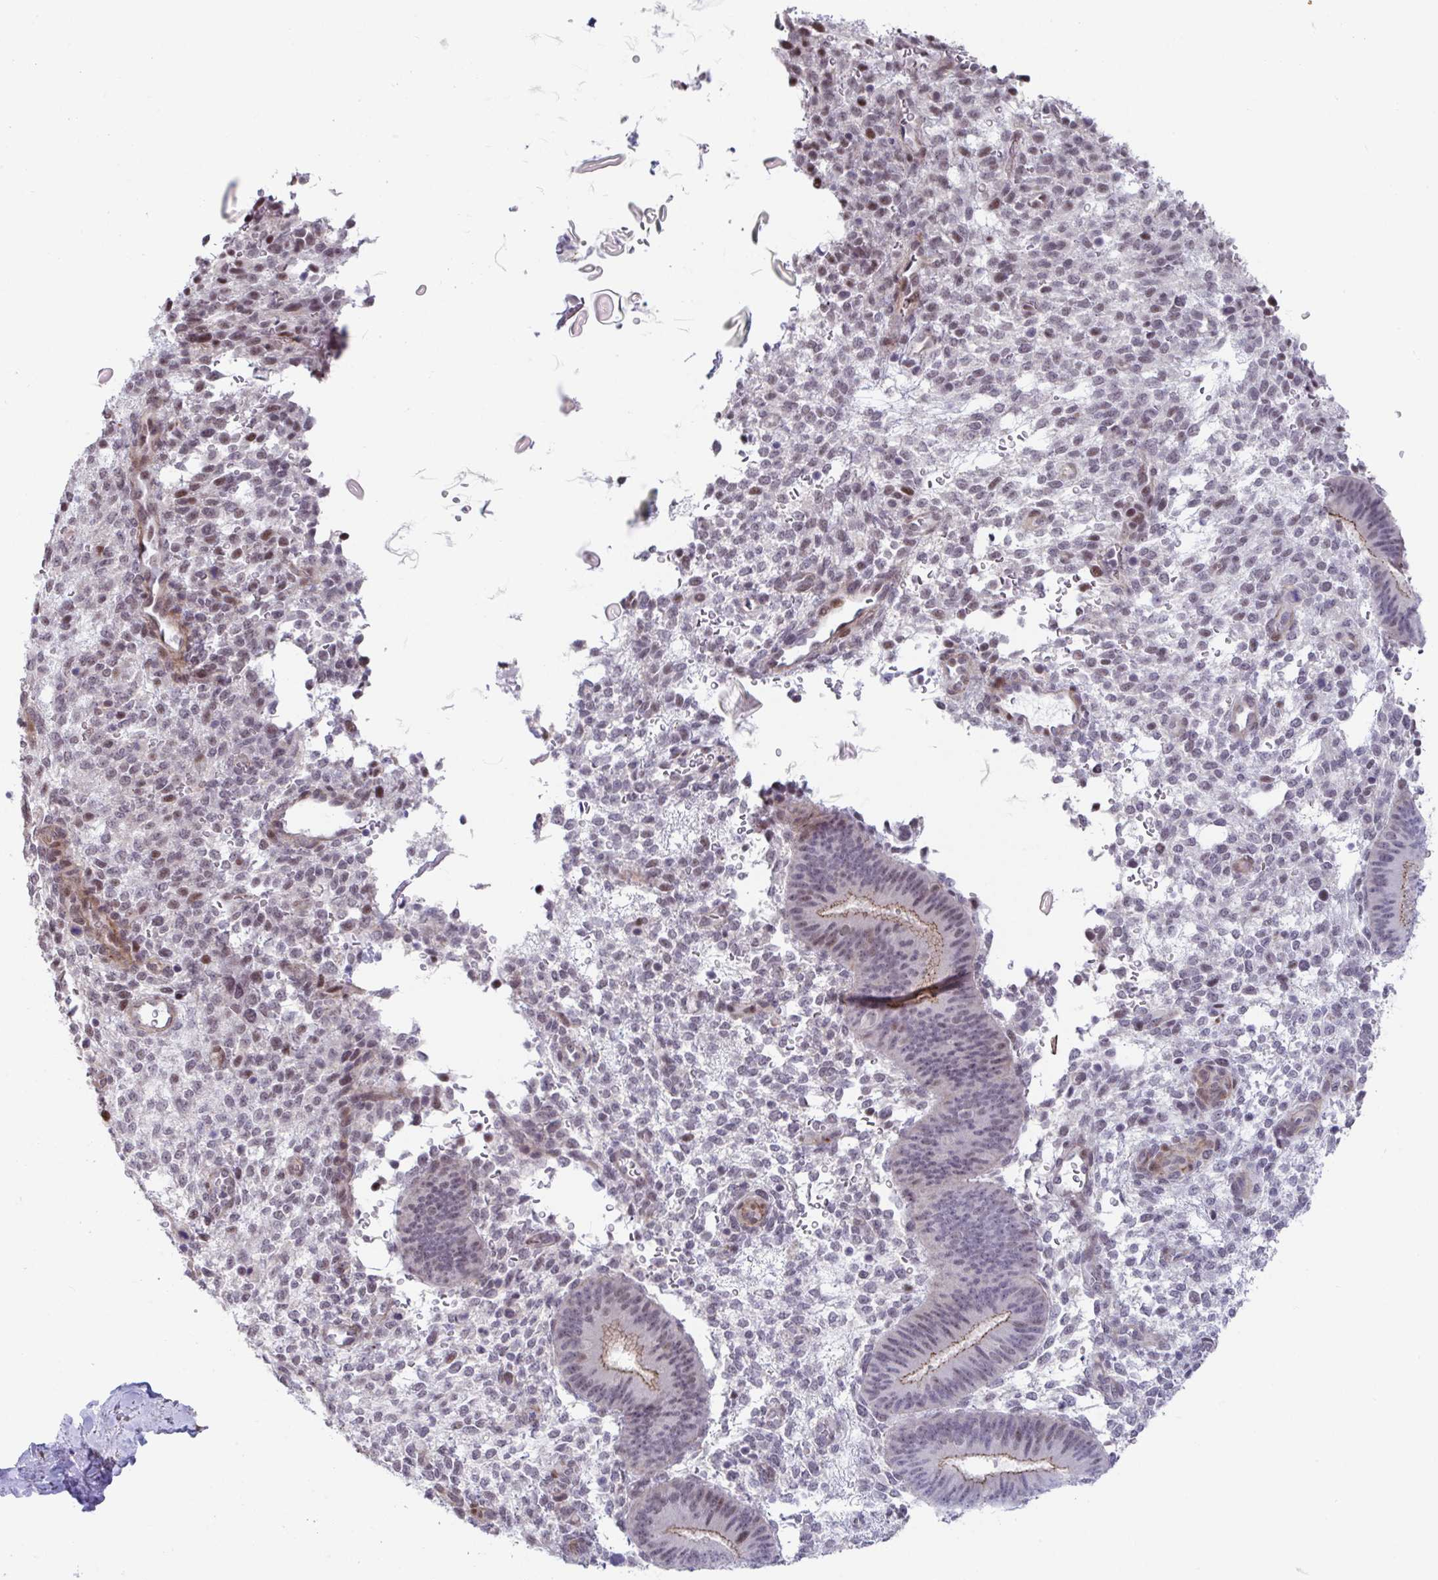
{"staining": {"intensity": "weak", "quantity": "<25%", "location": "nuclear"}, "tissue": "endometrium", "cell_type": "Cells in endometrial stroma", "image_type": "normal", "snomed": [{"axis": "morphology", "description": "Normal tissue, NOS"}, {"axis": "topography", "description": "Endometrium"}], "caption": "Immunohistochemical staining of unremarkable human endometrium displays no significant staining in cells in endometrial stroma. (DAB immunohistochemistry visualized using brightfield microscopy, high magnification).", "gene": "WDR72", "patient": {"sex": "female", "age": 39}}